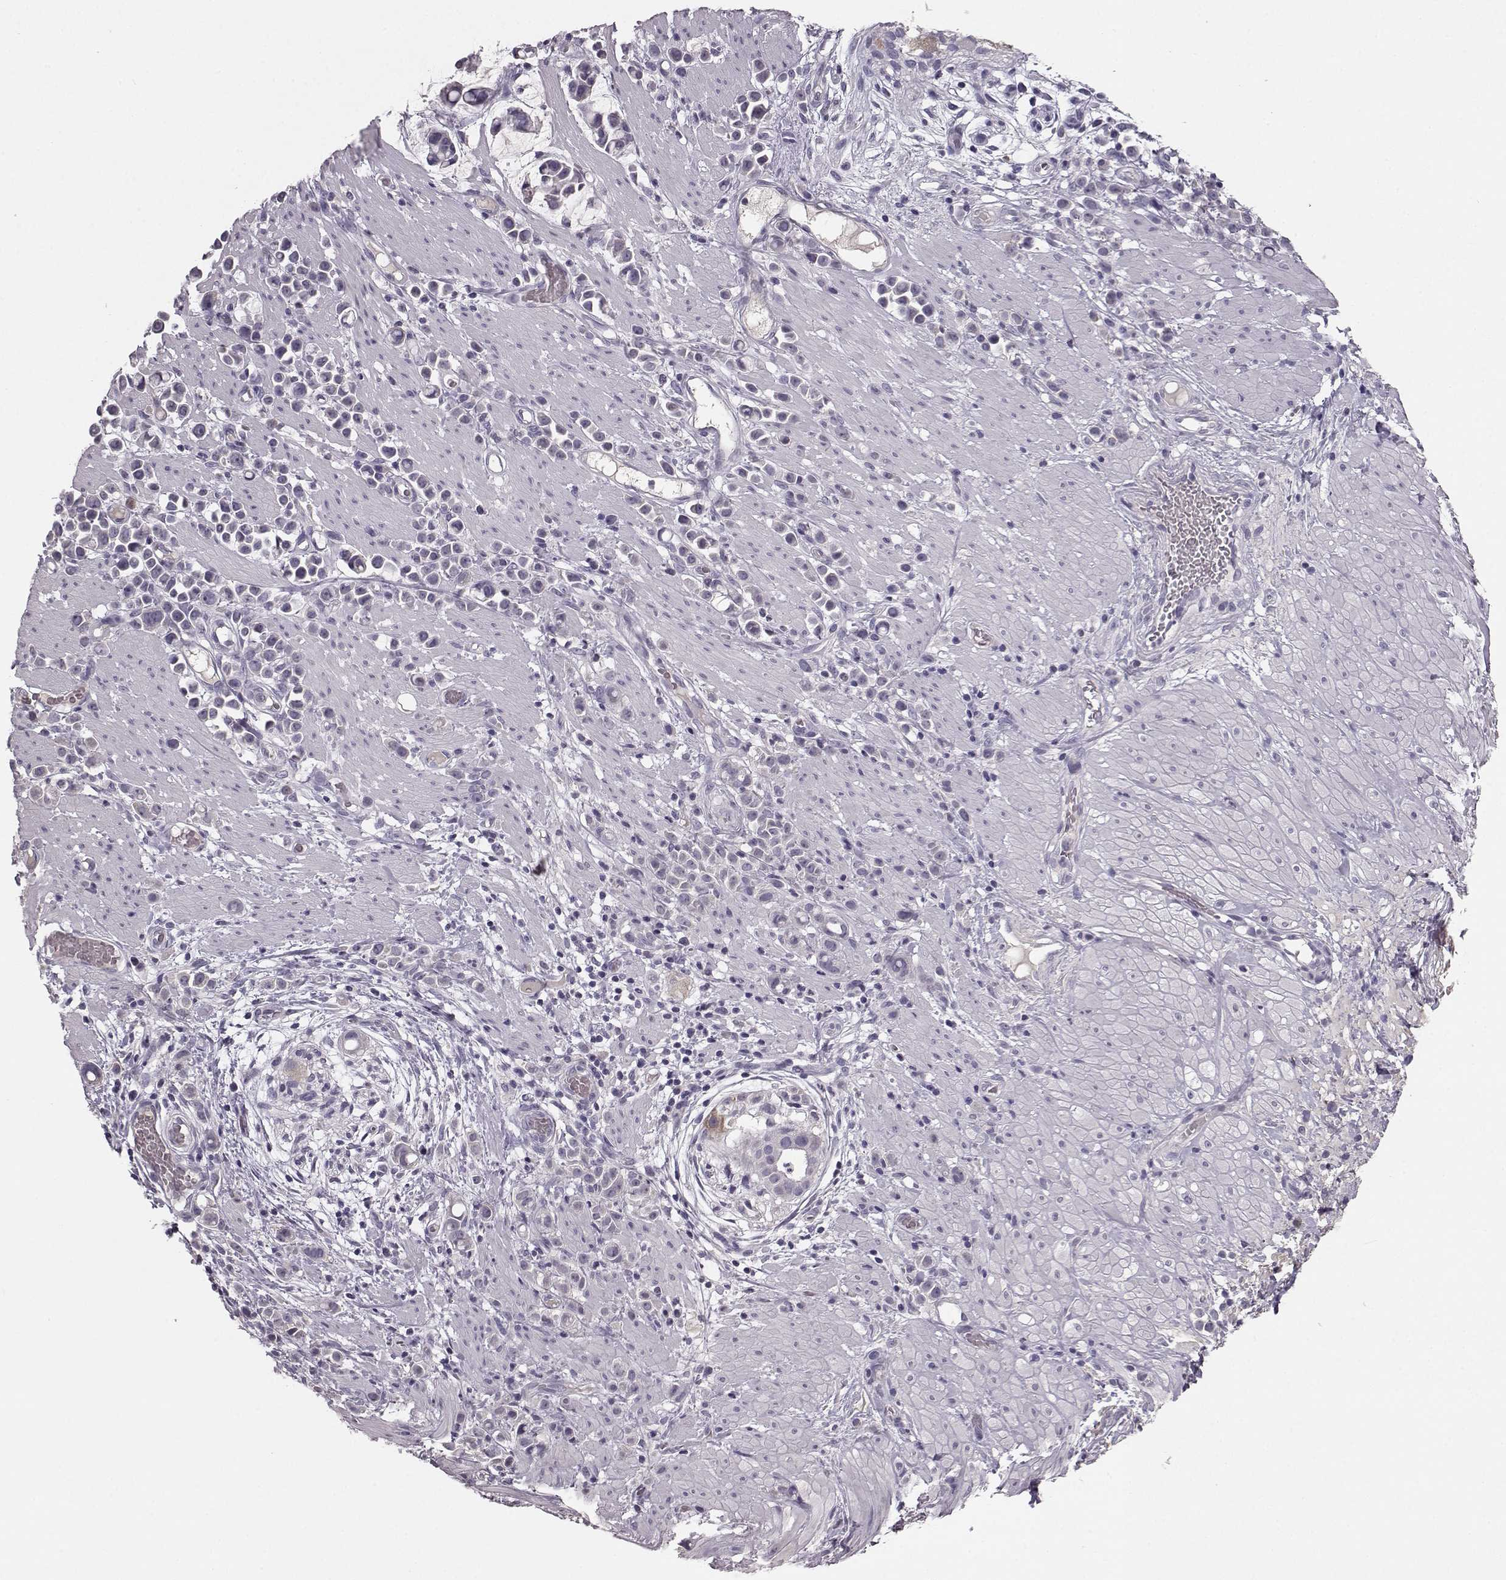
{"staining": {"intensity": "negative", "quantity": "none", "location": "none"}, "tissue": "stomach cancer", "cell_type": "Tumor cells", "image_type": "cancer", "snomed": [{"axis": "morphology", "description": "Adenocarcinoma, NOS"}, {"axis": "topography", "description": "Stomach"}], "caption": "A histopathology image of stomach cancer stained for a protein displays no brown staining in tumor cells.", "gene": "BFSP2", "patient": {"sex": "male", "age": 82}}